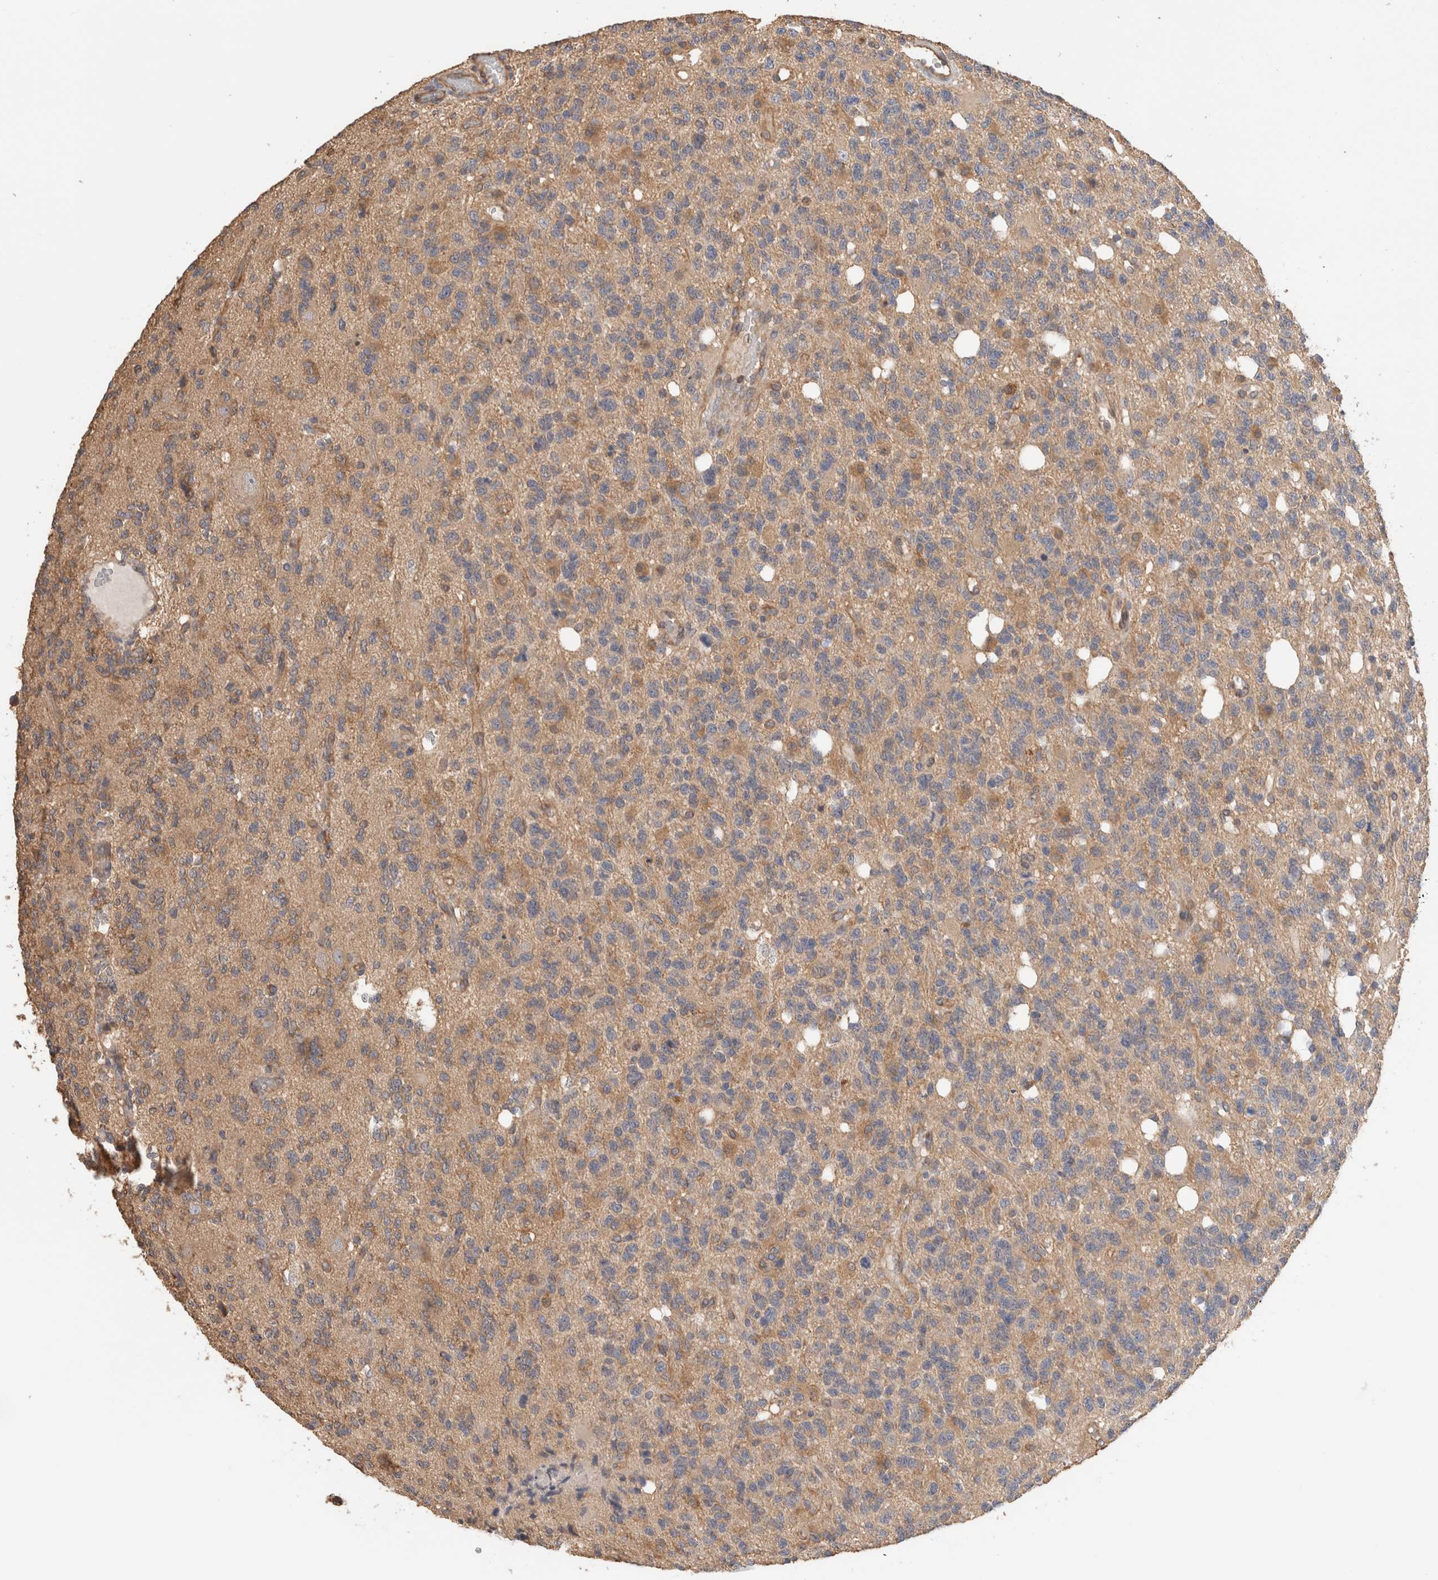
{"staining": {"intensity": "weak", "quantity": ">75%", "location": "cytoplasmic/membranous"}, "tissue": "glioma", "cell_type": "Tumor cells", "image_type": "cancer", "snomed": [{"axis": "morphology", "description": "Glioma, malignant, High grade"}, {"axis": "topography", "description": "Brain"}], "caption": "Immunohistochemistry (IHC) photomicrograph of glioma stained for a protein (brown), which reveals low levels of weak cytoplasmic/membranous staining in approximately >75% of tumor cells.", "gene": "CFAP418", "patient": {"sex": "female", "age": 62}}